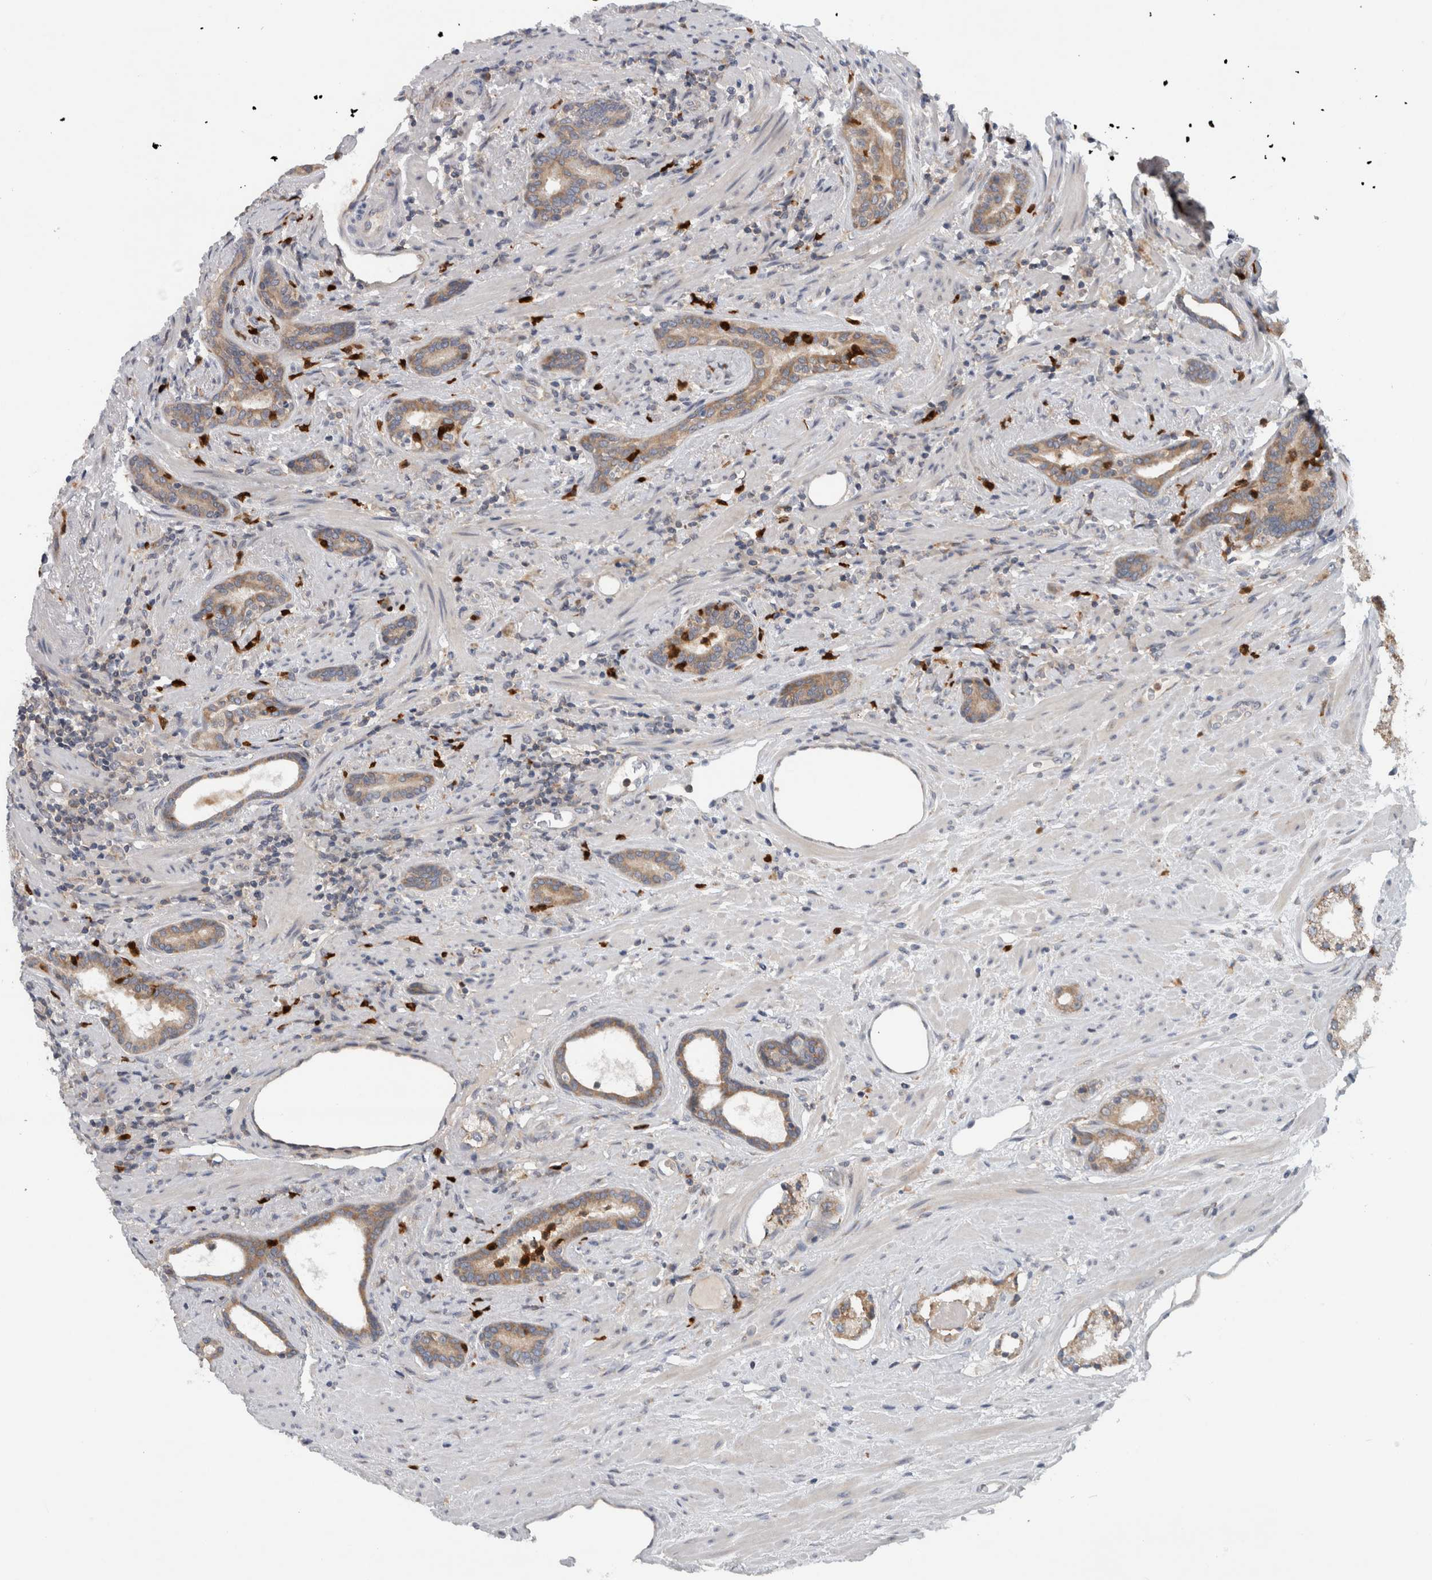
{"staining": {"intensity": "moderate", "quantity": ">75%", "location": "cytoplasmic/membranous"}, "tissue": "prostate cancer", "cell_type": "Tumor cells", "image_type": "cancer", "snomed": [{"axis": "morphology", "description": "Adenocarcinoma, High grade"}, {"axis": "topography", "description": "Prostate"}], "caption": "This micrograph reveals immunohistochemistry staining of prostate cancer (high-grade adenocarcinoma), with medium moderate cytoplasmic/membranous expression in about >75% of tumor cells.", "gene": "PDCD2", "patient": {"sex": "male", "age": 71}}